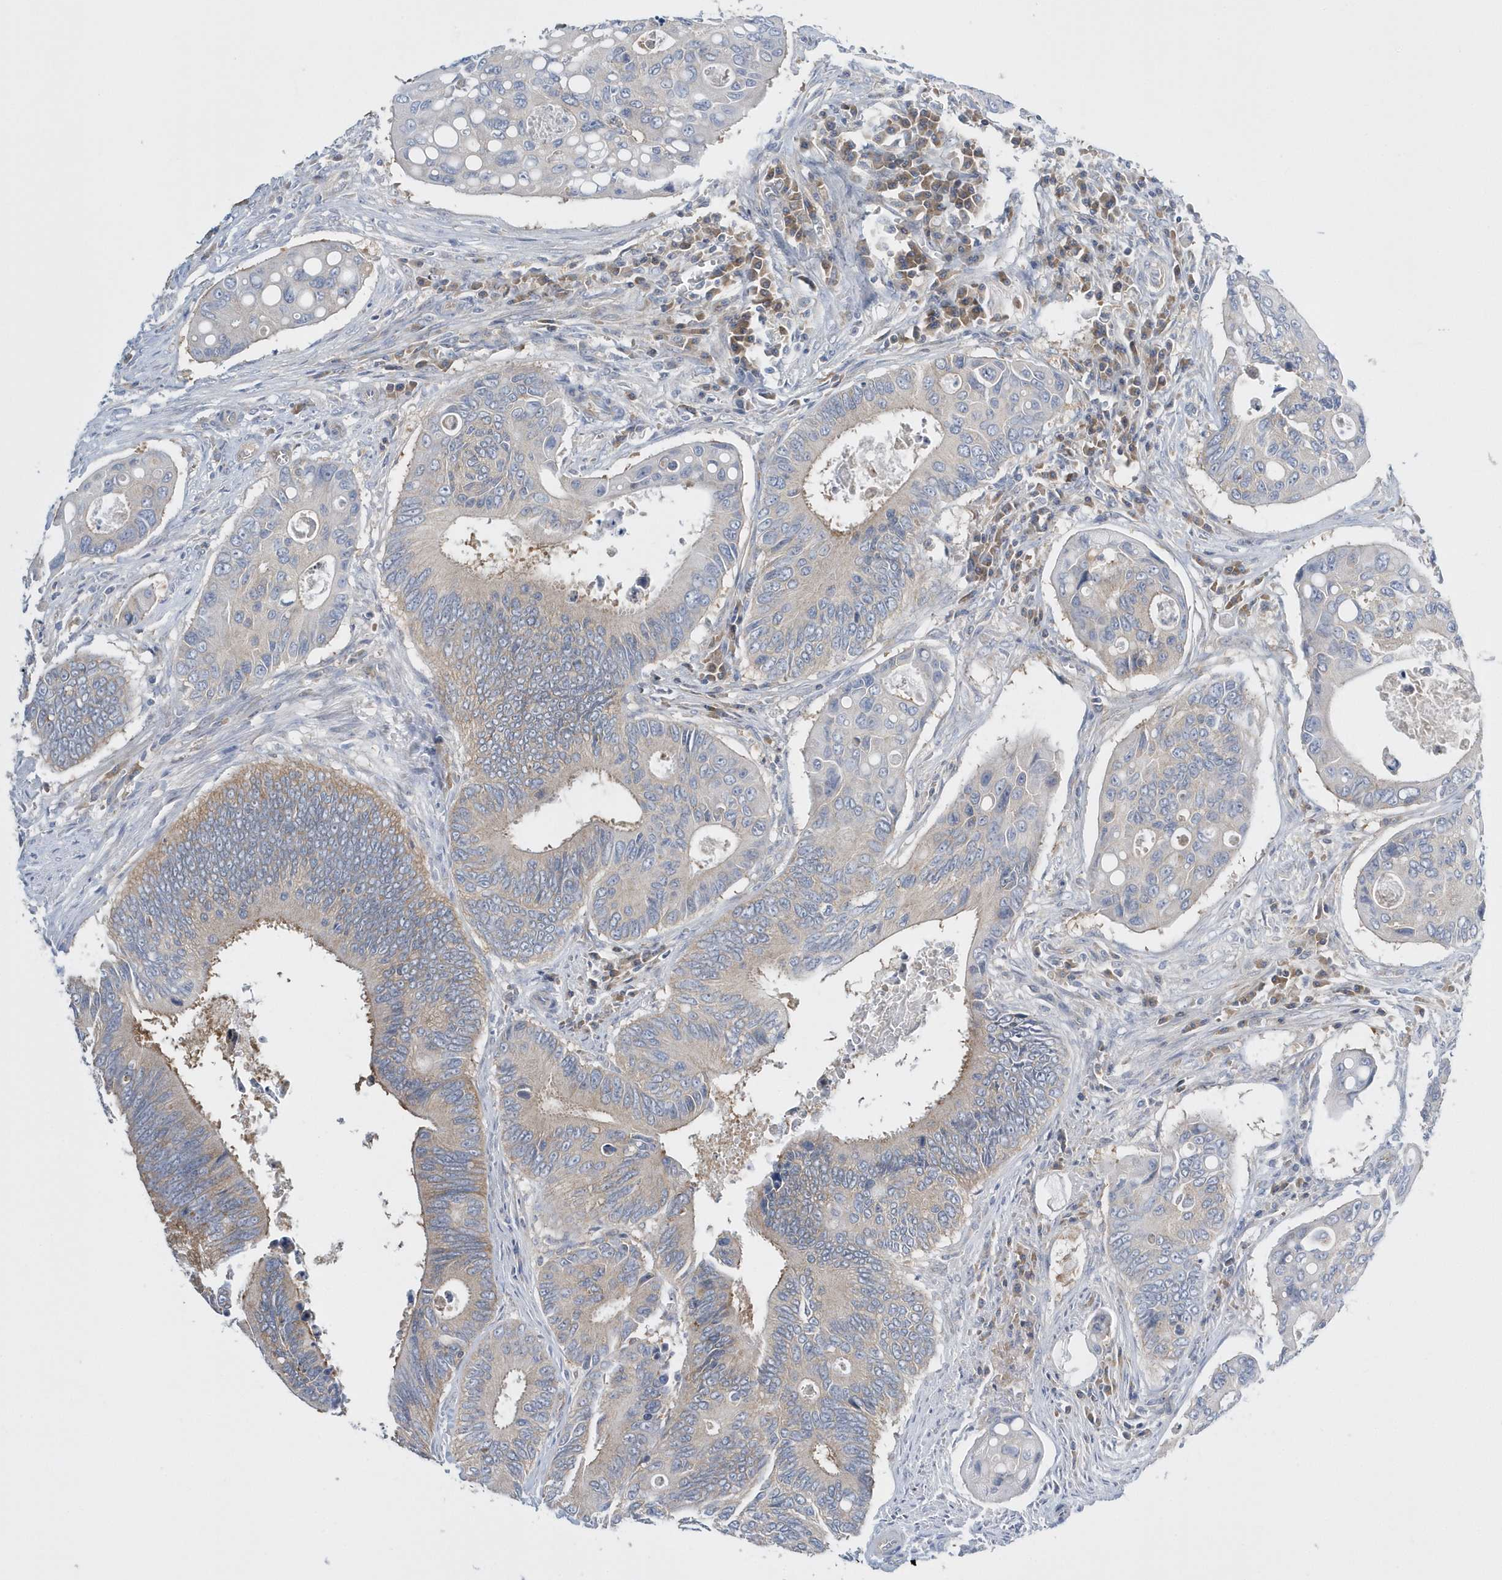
{"staining": {"intensity": "weak", "quantity": "25%-75%", "location": "cytoplasmic/membranous"}, "tissue": "colorectal cancer", "cell_type": "Tumor cells", "image_type": "cancer", "snomed": [{"axis": "morphology", "description": "Inflammation, NOS"}, {"axis": "morphology", "description": "Adenocarcinoma, NOS"}, {"axis": "topography", "description": "Colon"}], "caption": "Immunohistochemical staining of human colorectal cancer shows weak cytoplasmic/membranous protein positivity in about 25%-75% of tumor cells.", "gene": "EIF3C", "patient": {"sex": "male", "age": 72}}